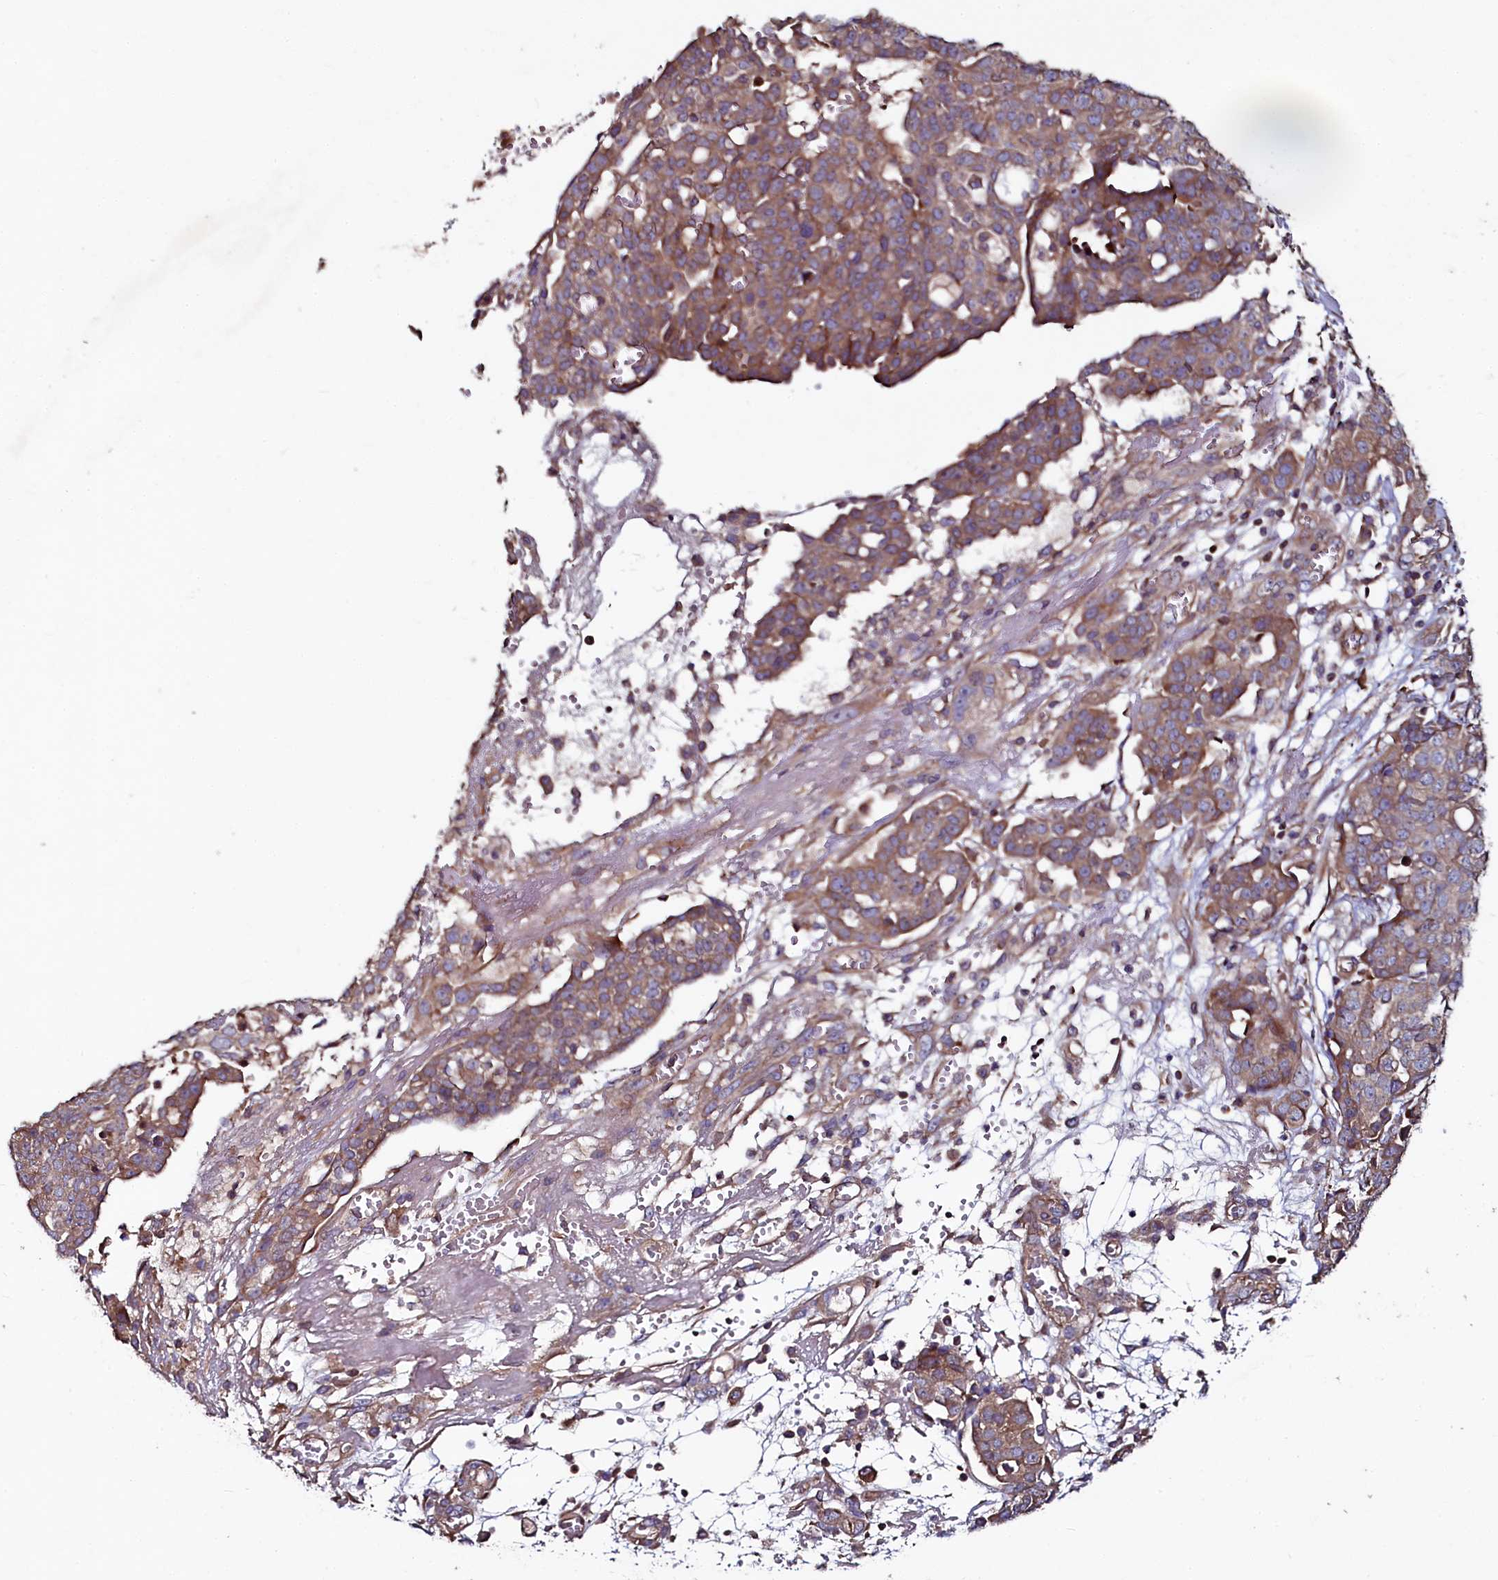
{"staining": {"intensity": "moderate", "quantity": ">75%", "location": "cytoplasmic/membranous"}, "tissue": "ovarian cancer", "cell_type": "Tumor cells", "image_type": "cancer", "snomed": [{"axis": "morphology", "description": "Cystadenocarcinoma, serous, NOS"}, {"axis": "topography", "description": "Soft tissue"}, {"axis": "topography", "description": "Ovary"}], "caption": "A medium amount of moderate cytoplasmic/membranous expression is seen in about >75% of tumor cells in ovarian cancer tissue.", "gene": "USPL1", "patient": {"sex": "female", "age": 57}}